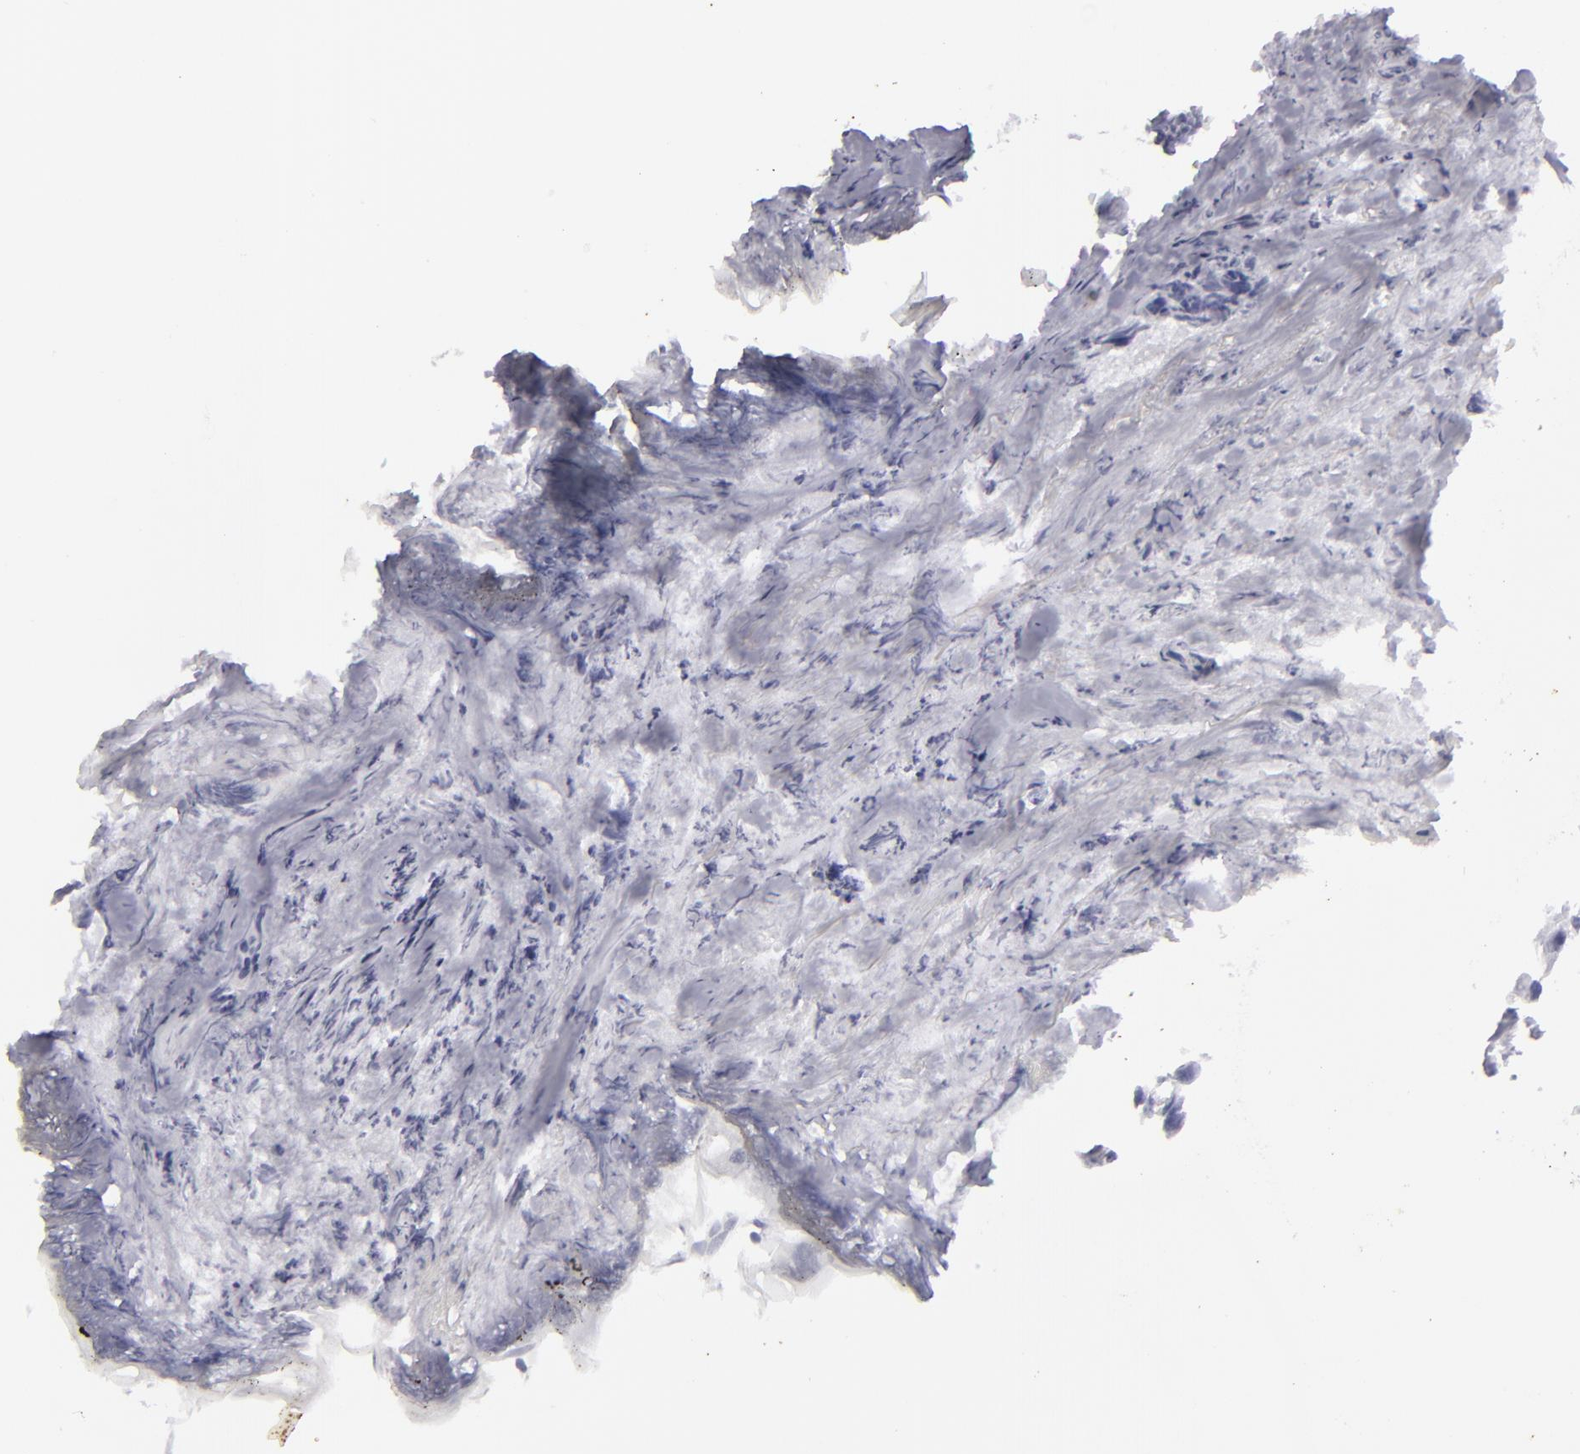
{"staining": {"intensity": "negative", "quantity": "none", "location": "none"}, "tissue": "testis cancer", "cell_type": "Tumor cells", "image_type": "cancer", "snomed": [{"axis": "morphology", "description": "Carcinoma, Embryonal, NOS"}, {"axis": "topography", "description": "Testis"}], "caption": "This micrograph is of testis cancer stained with IHC to label a protein in brown with the nuclei are counter-stained blue. There is no expression in tumor cells.", "gene": "KRT1", "patient": {"sex": "male", "age": 31}}